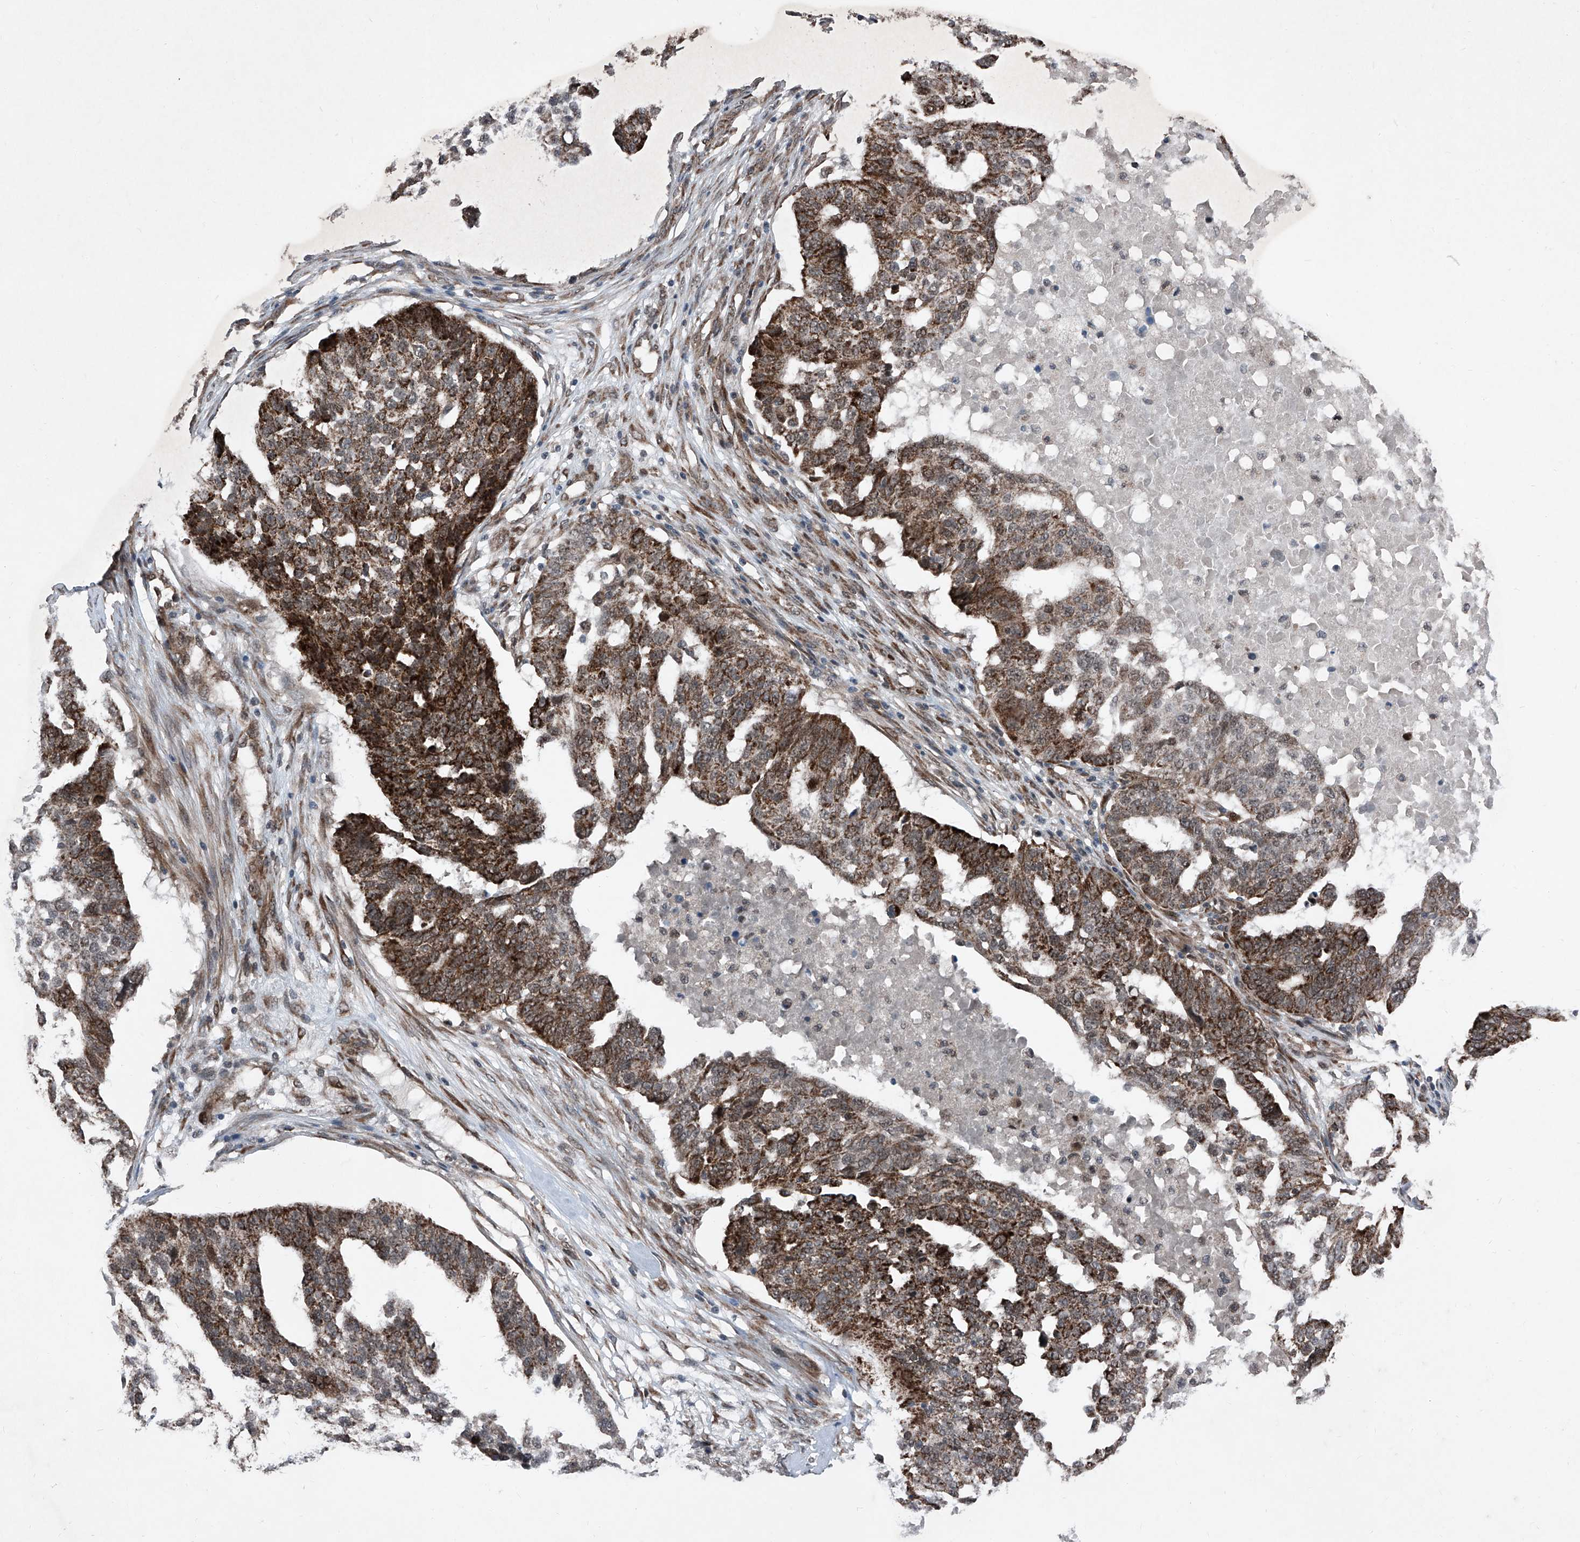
{"staining": {"intensity": "strong", "quantity": ">75%", "location": "cytoplasmic/membranous"}, "tissue": "ovarian cancer", "cell_type": "Tumor cells", "image_type": "cancer", "snomed": [{"axis": "morphology", "description": "Cystadenocarcinoma, serous, NOS"}, {"axis": "topography", "description": "Ovary"}], "caption": "Ovarian serous cystadenocarcinoma tissue exhibits strong cytoplasmic/membranous positivity in about >75% of tumor cells The protein of interest is stained brown, and the nuclei are stained in blue (DAB IHC with brightfield microscopy, high magnification).", "gene": "COA7", "patient": {"sex": "female", "age": 59}}